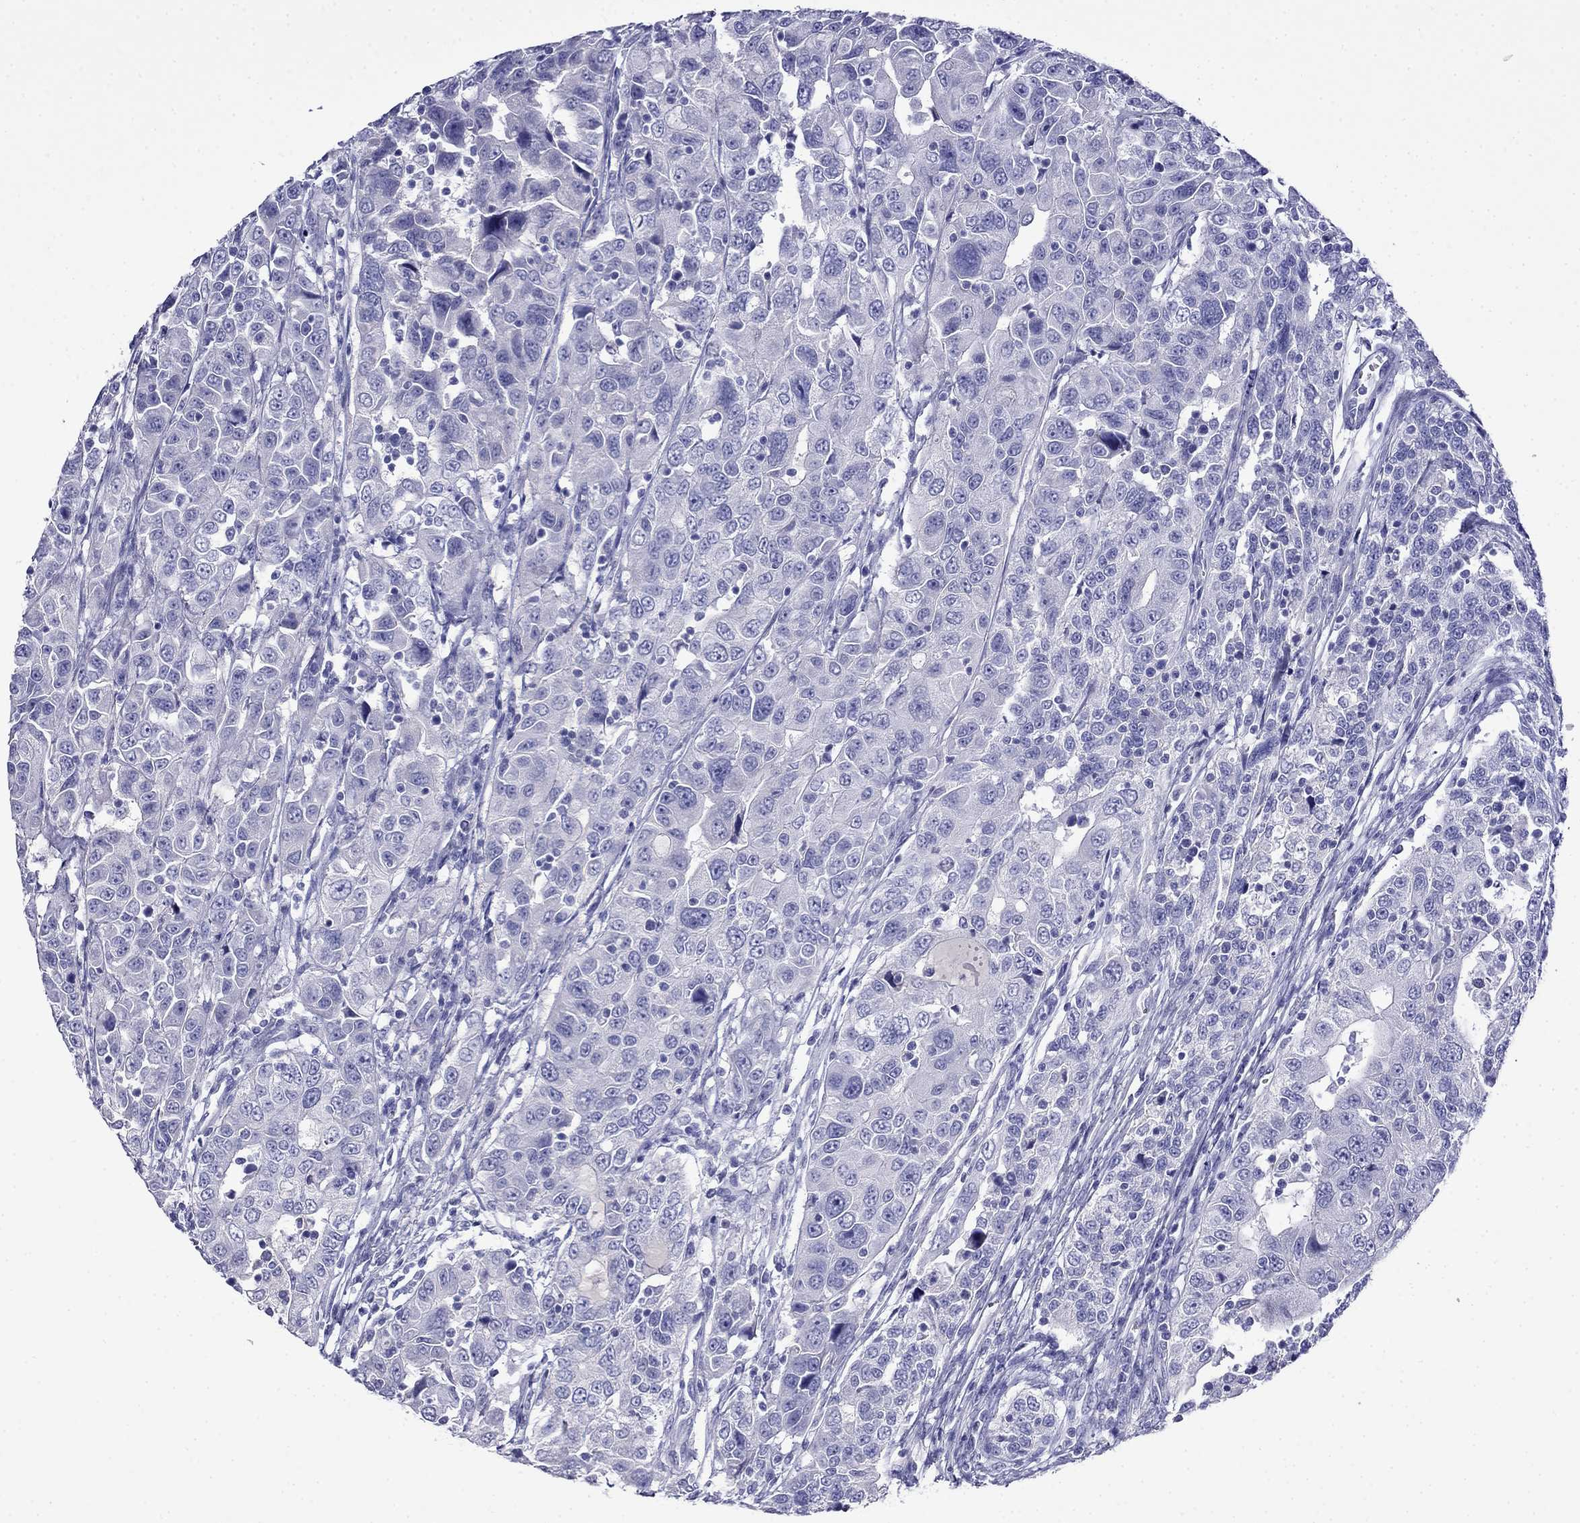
{"staining": {"intensity": "negative", "quantity": "none", "location": "none"}, "tissue": "urothelial cancer", "cell_type": "Tumor cells", "image_type": "cancer", "snomed": [{"axis": "morphology", "description": "Urothelial carcinoma, NOS"}, {"axis": "morphology", "description": "Urothelial carcinoma, High grade"}, {"axis": "topography", "description": "Urinary bladder"}], "caption": "The immunohistochemistry (IHC) image has no significant positivity in tumor cells of urothelial carcinoma (high-grade) tissue. (DAB (3,3'-diaminobenzidine) immunohistochemistry with hematoxylin counter stain).", "gene": "MYO15A", "patient": {"sex": "female", "age": 73}}